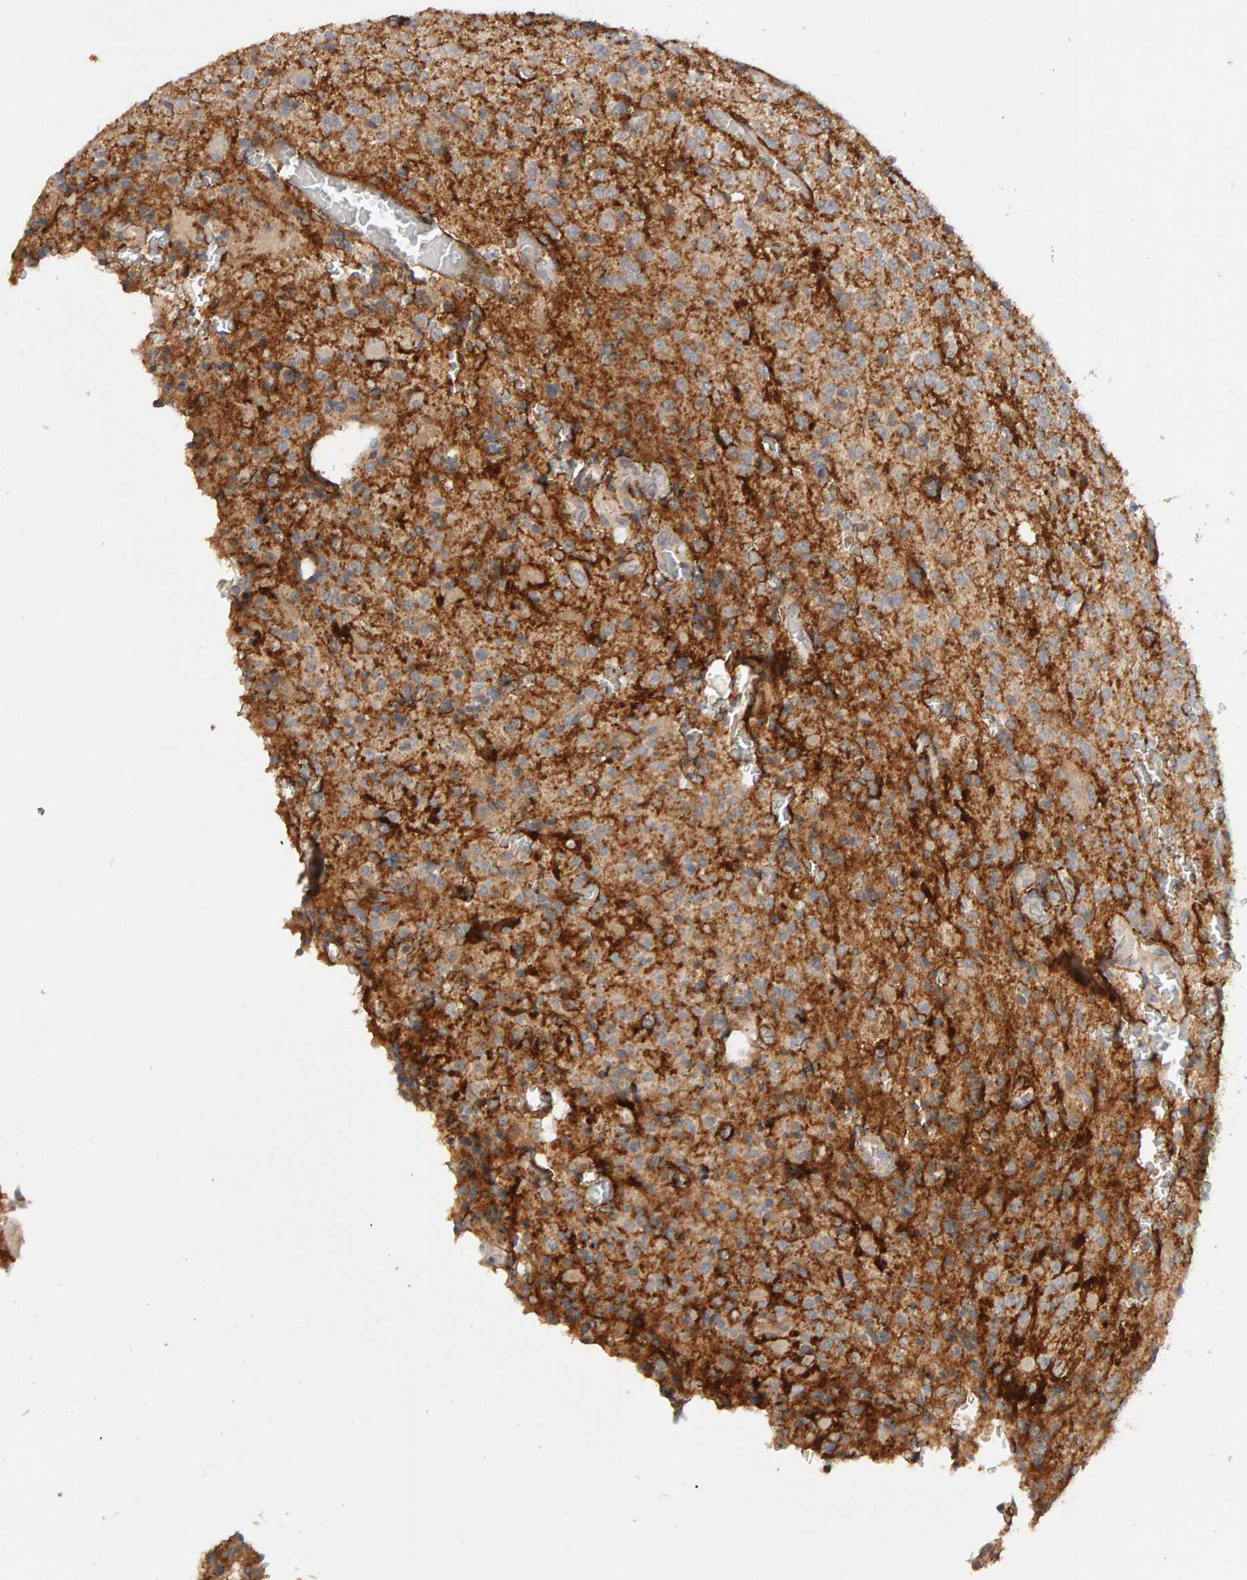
{"staining": {"intensity": "weak", "quantity": "<25%", "location": "cytoplasmic/membranous"}, "tissue": "glioma", "cell_type": "Tumor cells", "image_type": "cancer", "snomed": [{"axis": "morphology", "description": "Glioma, malignant, High grade"}, {"axis": "topography", "description": "Brain"}], "caption": "Immunohistochemical staining of human malignant glioma (high-grade) demonstrates no significant expression in tumor cells. Brightfield microscopy of IHC stained with DAB (brown) and hematoxylin (blue), captured at high magnification.", "gene": "NUDCD1", "patient": {"sex": "male", "age": 34}}